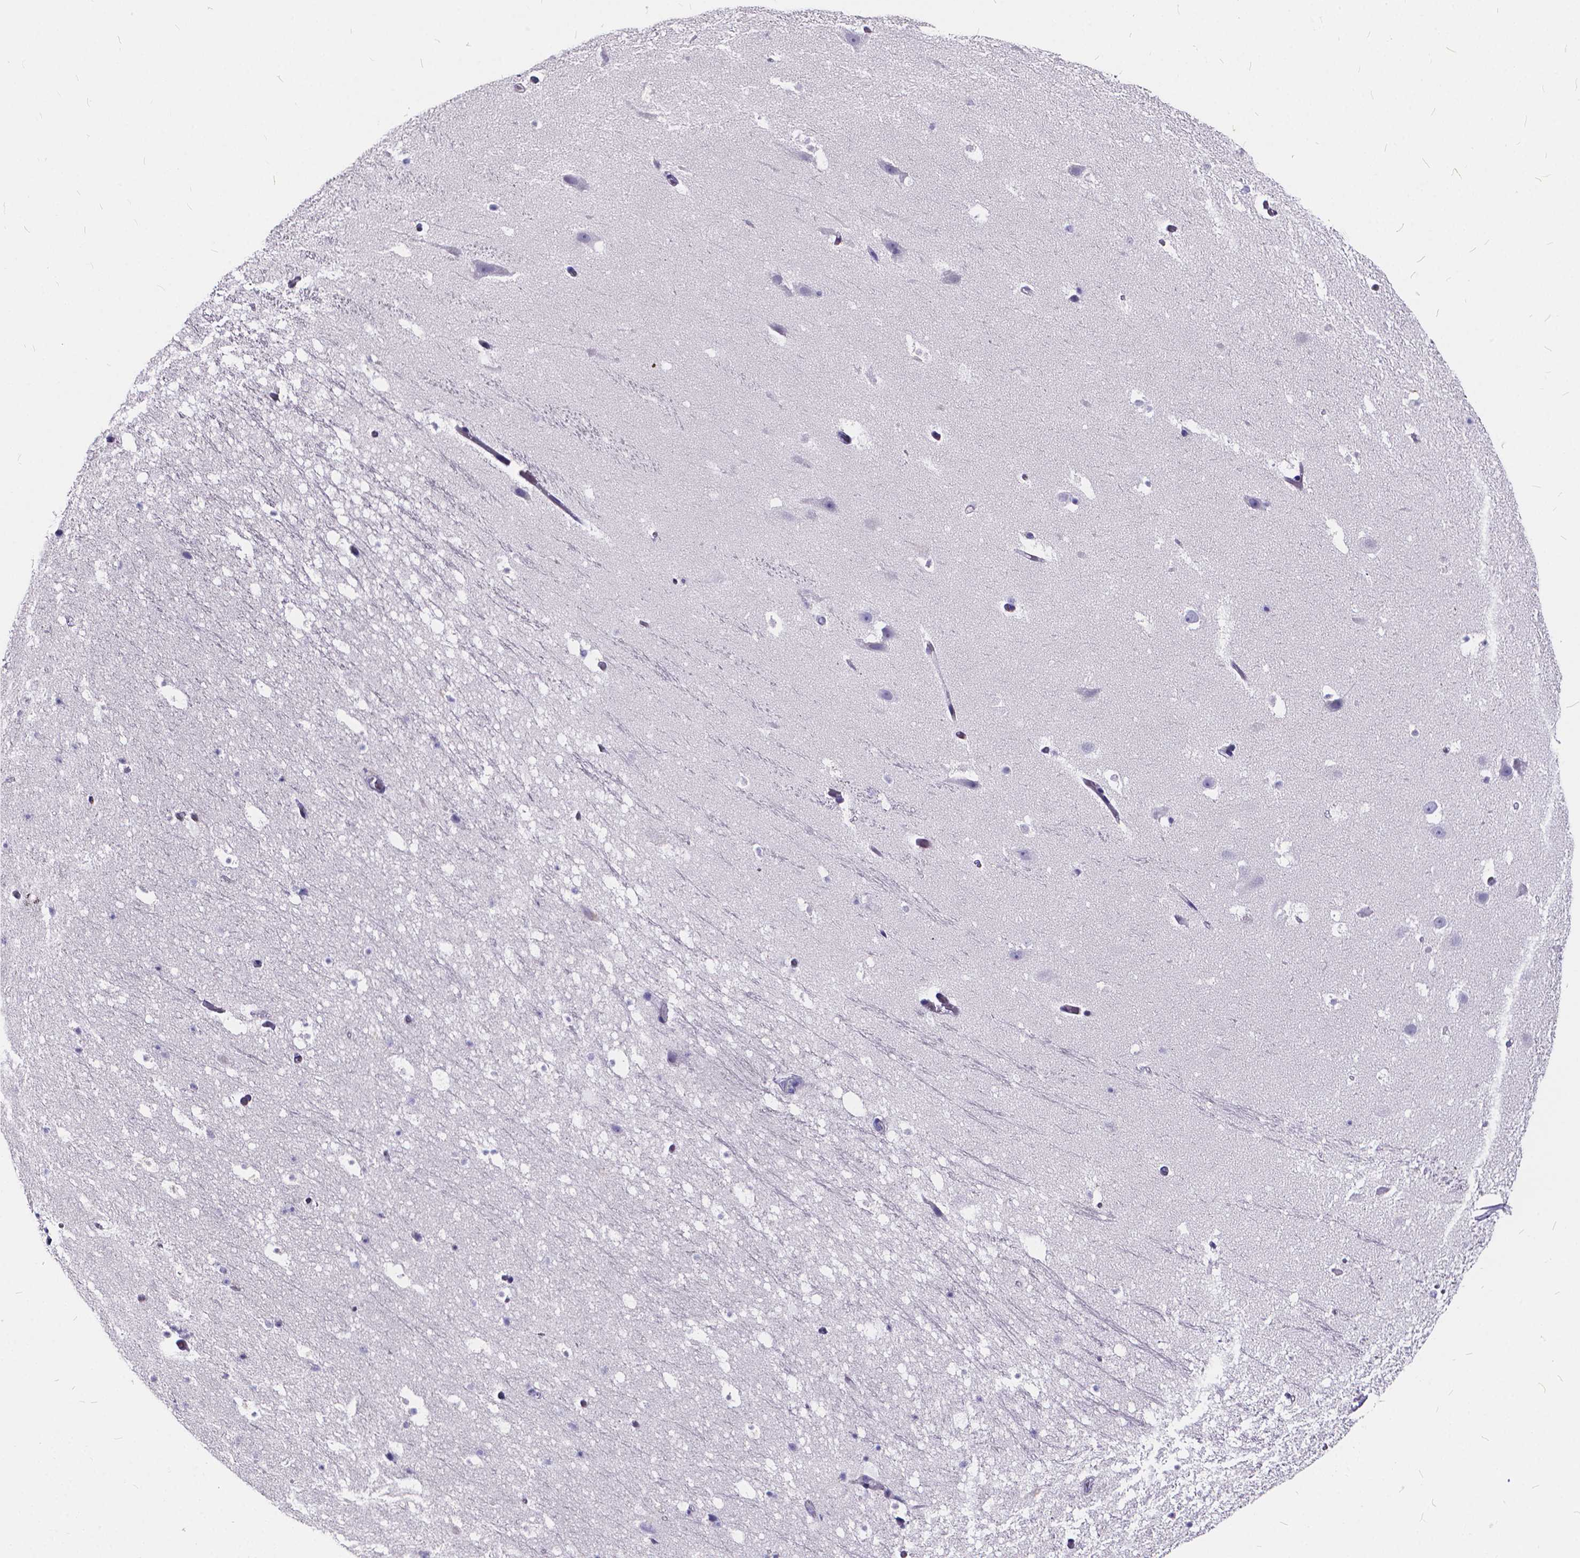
{"staining": {"intensity": "negative", "quantity": "none", "location": "none"}, "tissue": "hippocampus", "cell_type": "Glial cells", "image_type": "normal", "snomed": [{"axis": "morphology", "description": "Normal tissue, NOS"}, {"axis": "topography", "description": "Hippocampus"}], "caption": "This histopathology image is of benign hippocampus stained with immunohistochemistry (IHC) to label a protein in brown with the nuclei are counter-stained blue. There is no staining in glial cells.", "gene": "SPEF2", "patient": {"sex": "male", "age": 26}}